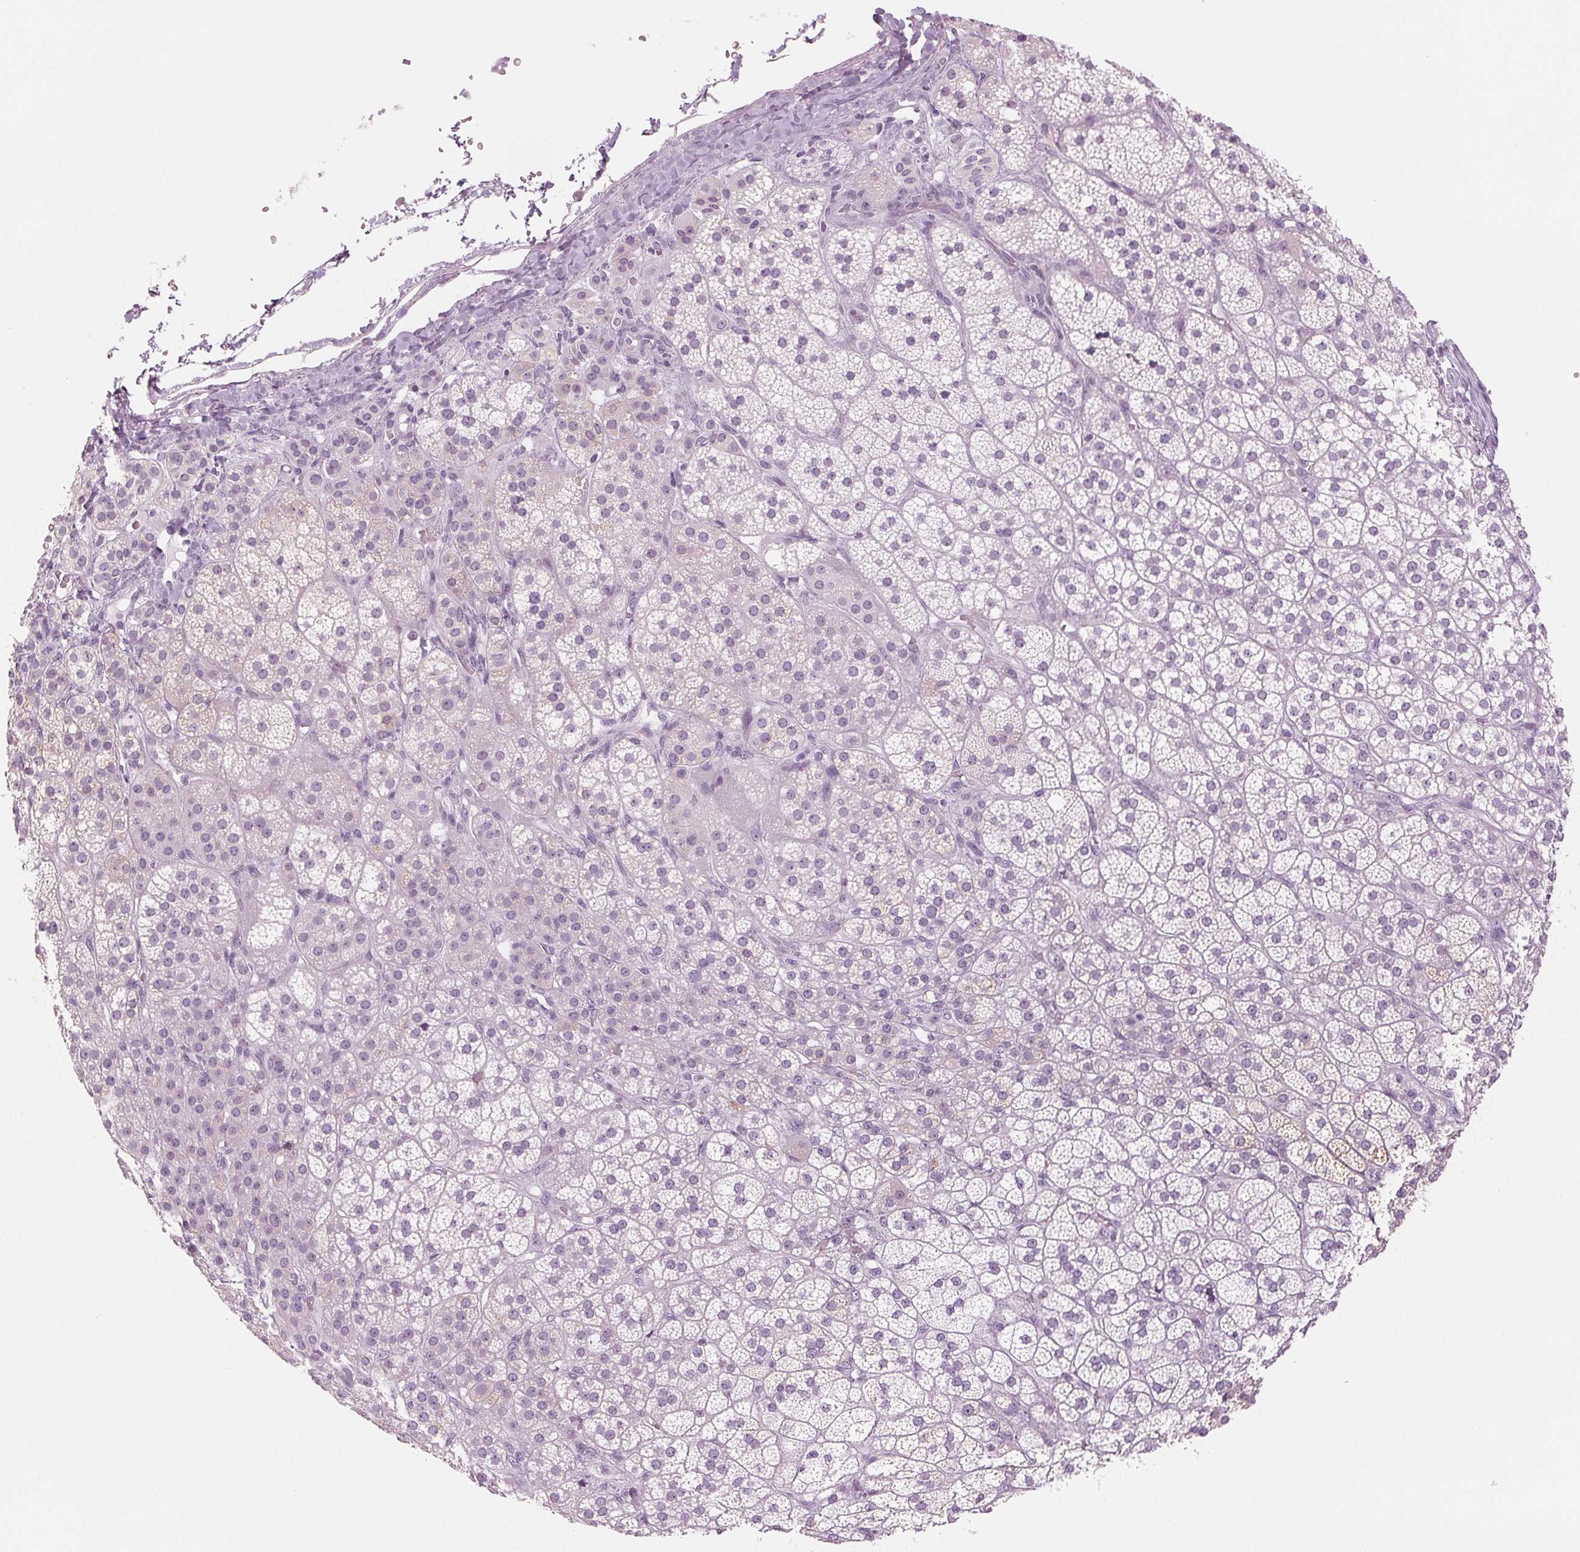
{"staining": {"intensity": "negative", "quantity": "none", "location": "none"}, "tissue": "adrenal gland", "cell_type": "Glandular cells", "image_type": "normal", "snomed": [{"axis": "morphology", "description": "Normal tissue, NOS"}, {"axis": "topography", "description": "Adrenal gland"}], "caption": "The histopathology image exhibits no staining of glandular cells in benign adrenal gland. (Brightfield microscopy of DAB IHC at high magnification).", "gene": "EHHADH", "patient": {"sex": "female", "age": 60}}